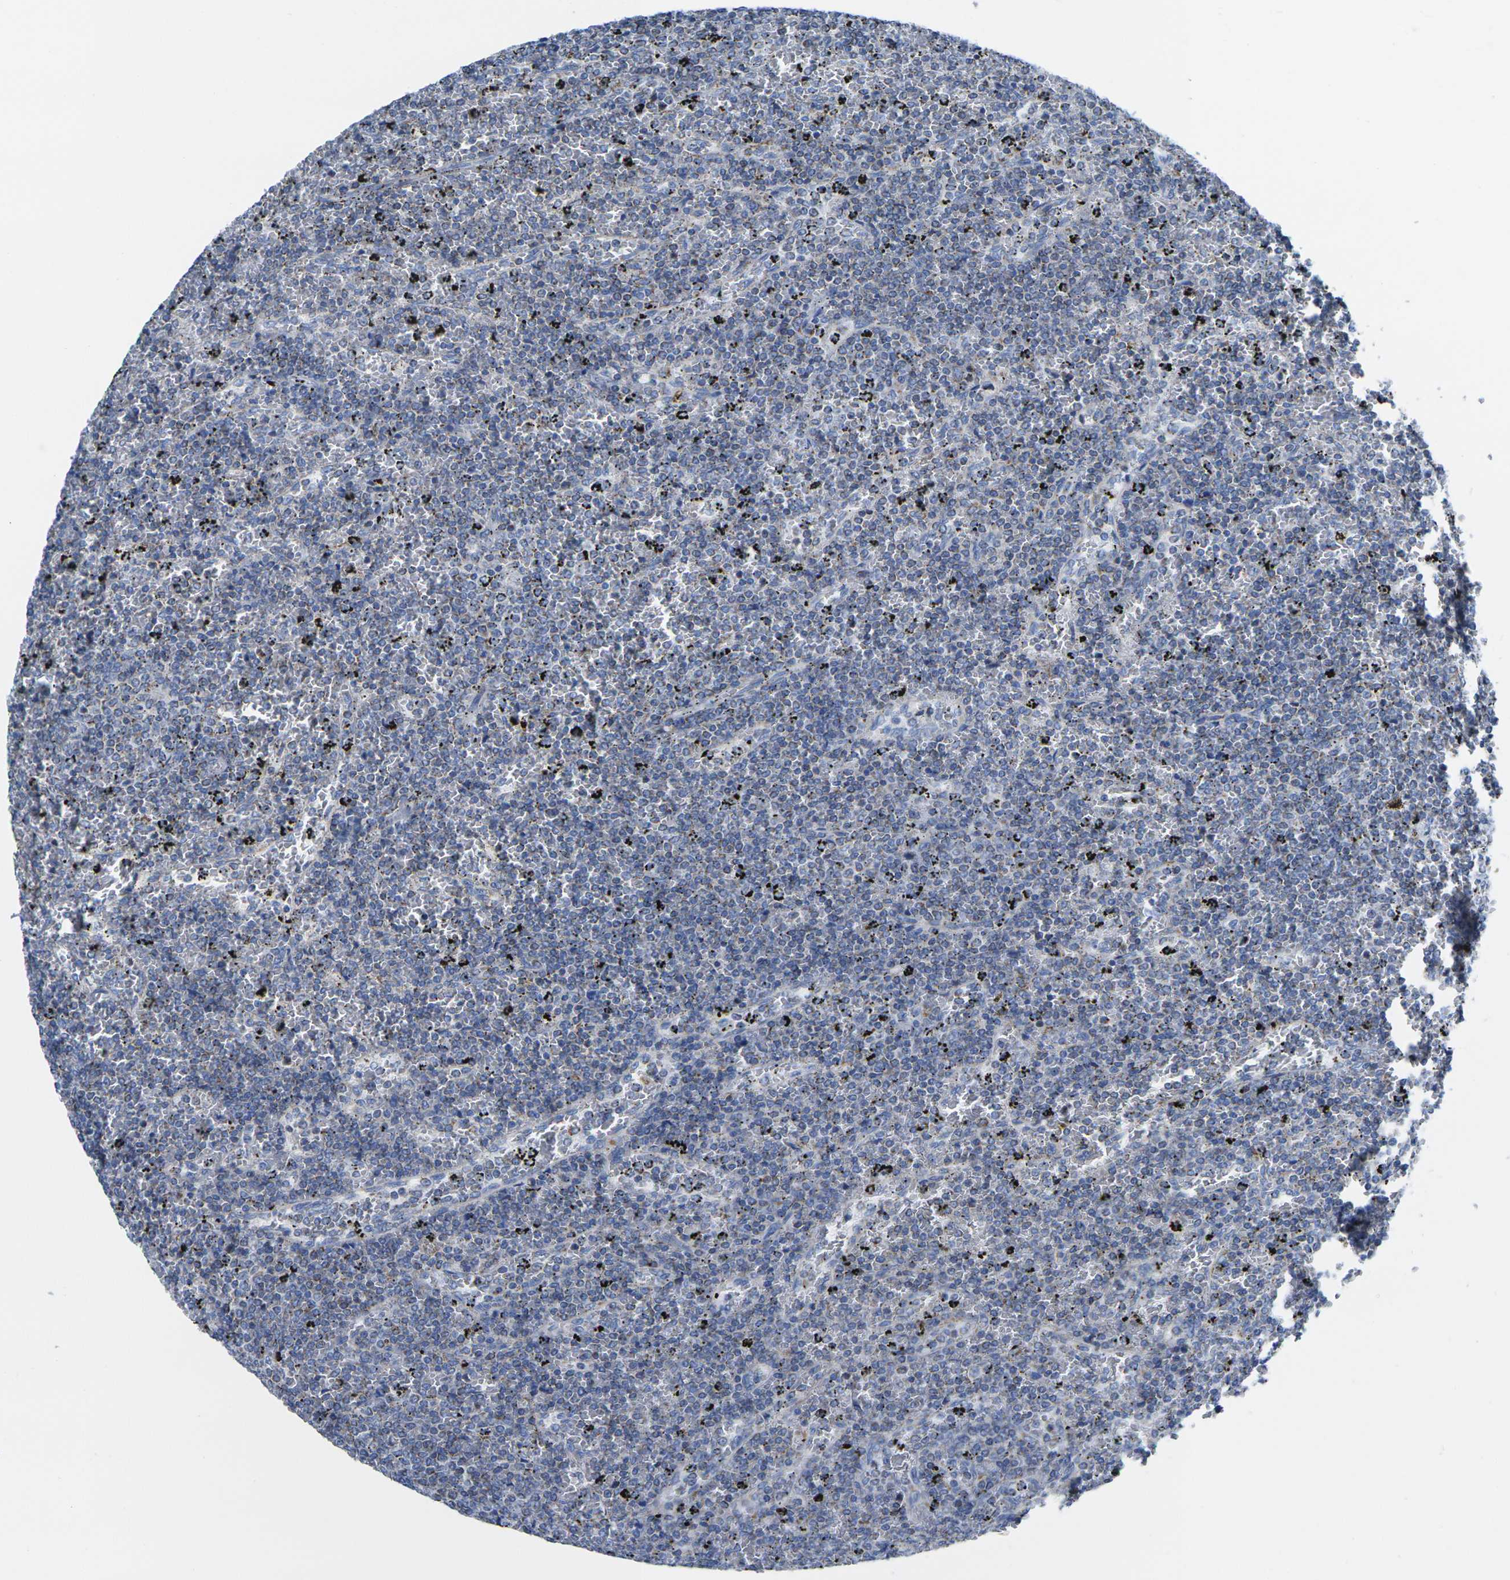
{"staining": {"intensity": "negative", "quantity": "none", "location": "none"}, "tissue": "lymphoma", "cell_type": "Tumor cells", "image_type": "cancer", "snomed": [{"axis": "morphology", "description": "Malignant lymphoma, non-Hodgkin's type, Low grade"}, {"axis": "topography", "description": "Spleen"}], "caption": "This is an immunohistochemistry photomicrograph of human low-grade malignant lymphoma, non-Hodgkin's type. There is no expression in tumor cells.", "gene": "TMEM204", "patient": {"sex": "female", "age": 77}}